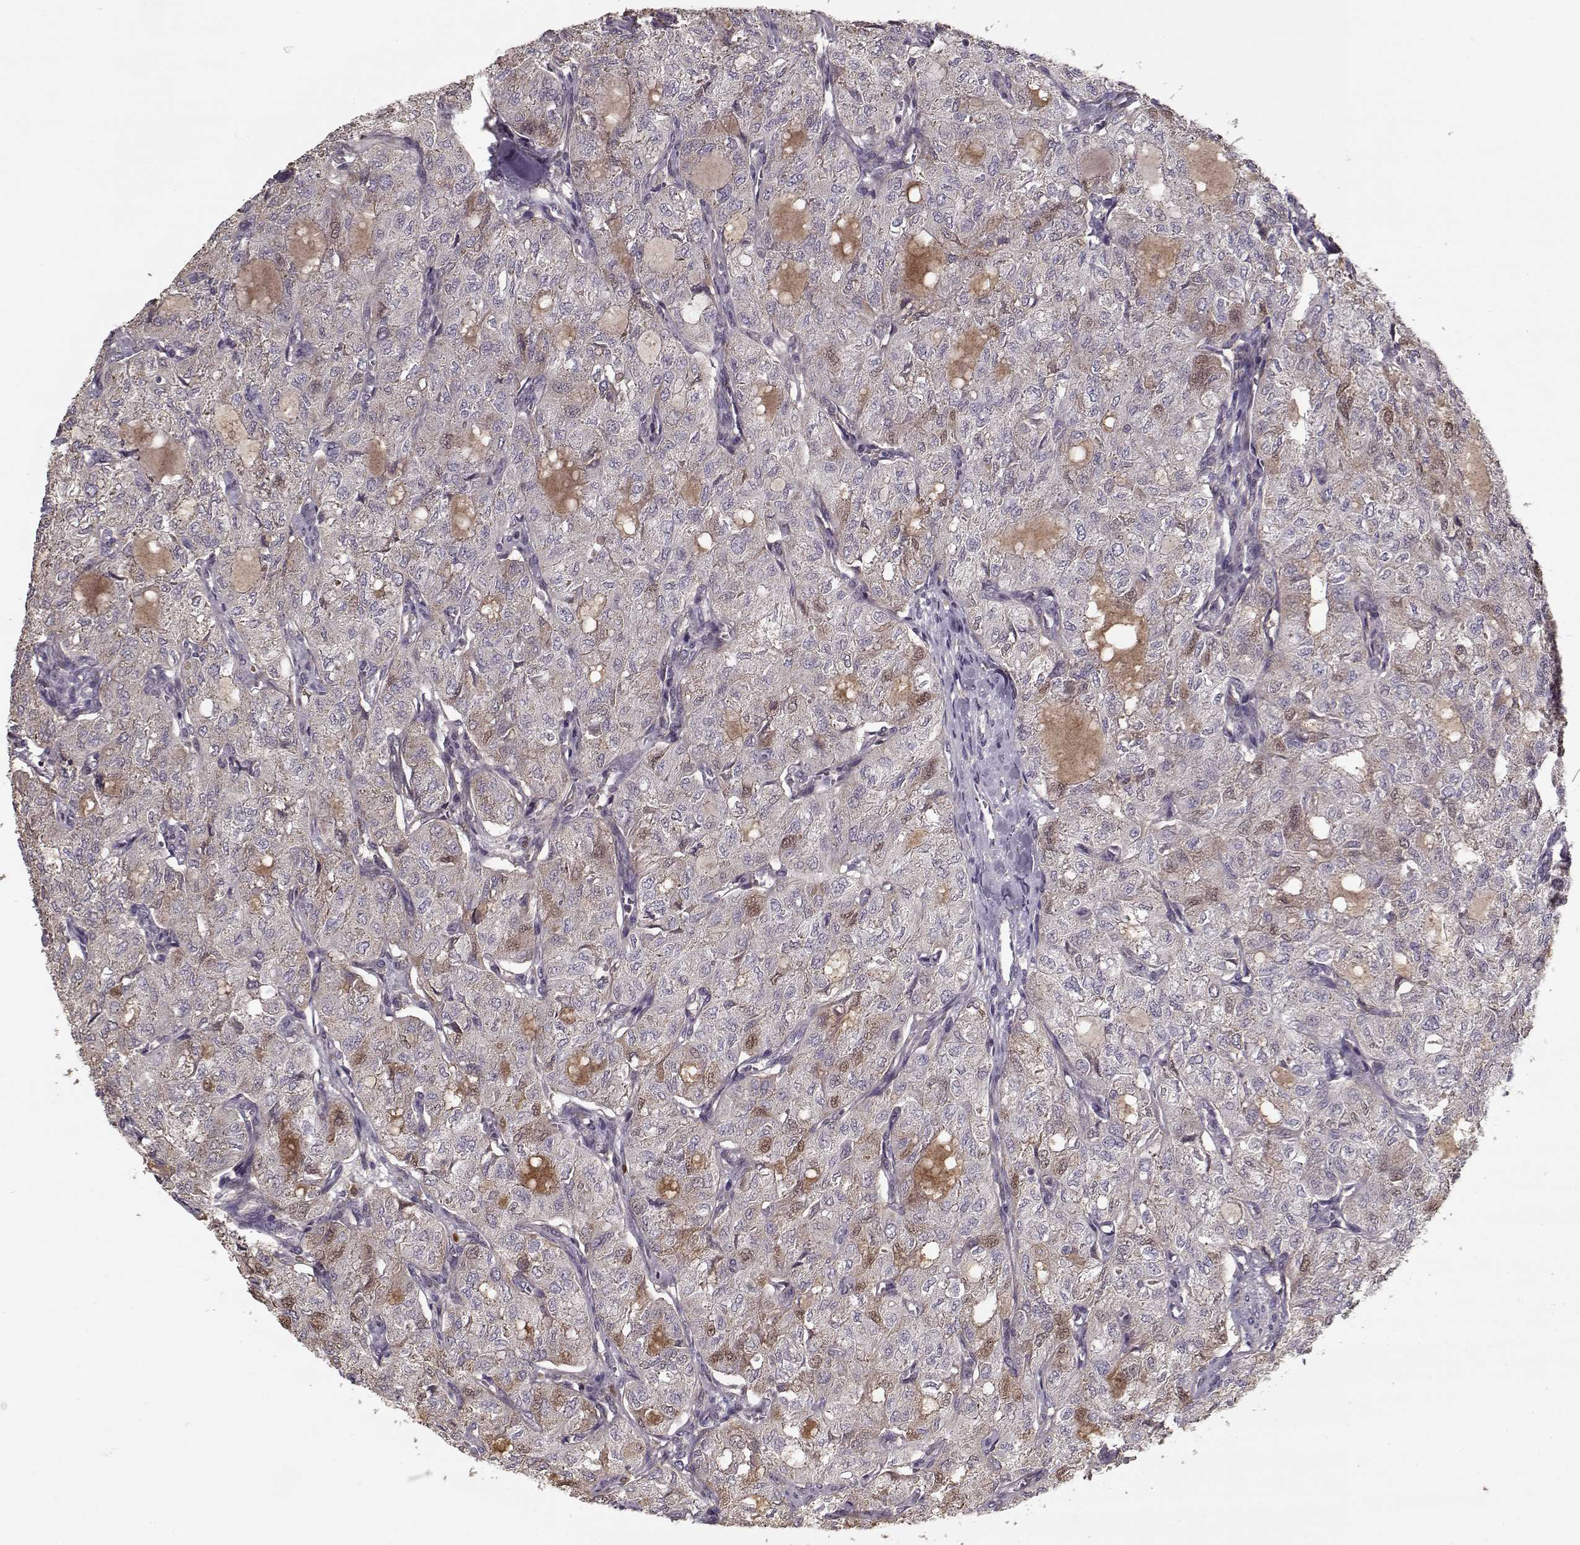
{"staining": {"intensity": "negative", "quantity": "none", "location": "none"}, "tissue": "thyroid cancer", "cell_type": "Tumor cells", "image_type": "cancer", "snomed": [{"axis": "morphology", "description": "Follicular adenoma carcinoma, NOS"}, {"axis": "topography", "description": "Thyroid gland"}], "caption": "The micrograph shows no staining of tumor cells in thyroid cancer (follicular adenoma carcinoma).", "gene": "LAMA2", "patient": {"sex": "male", "age": 75}}